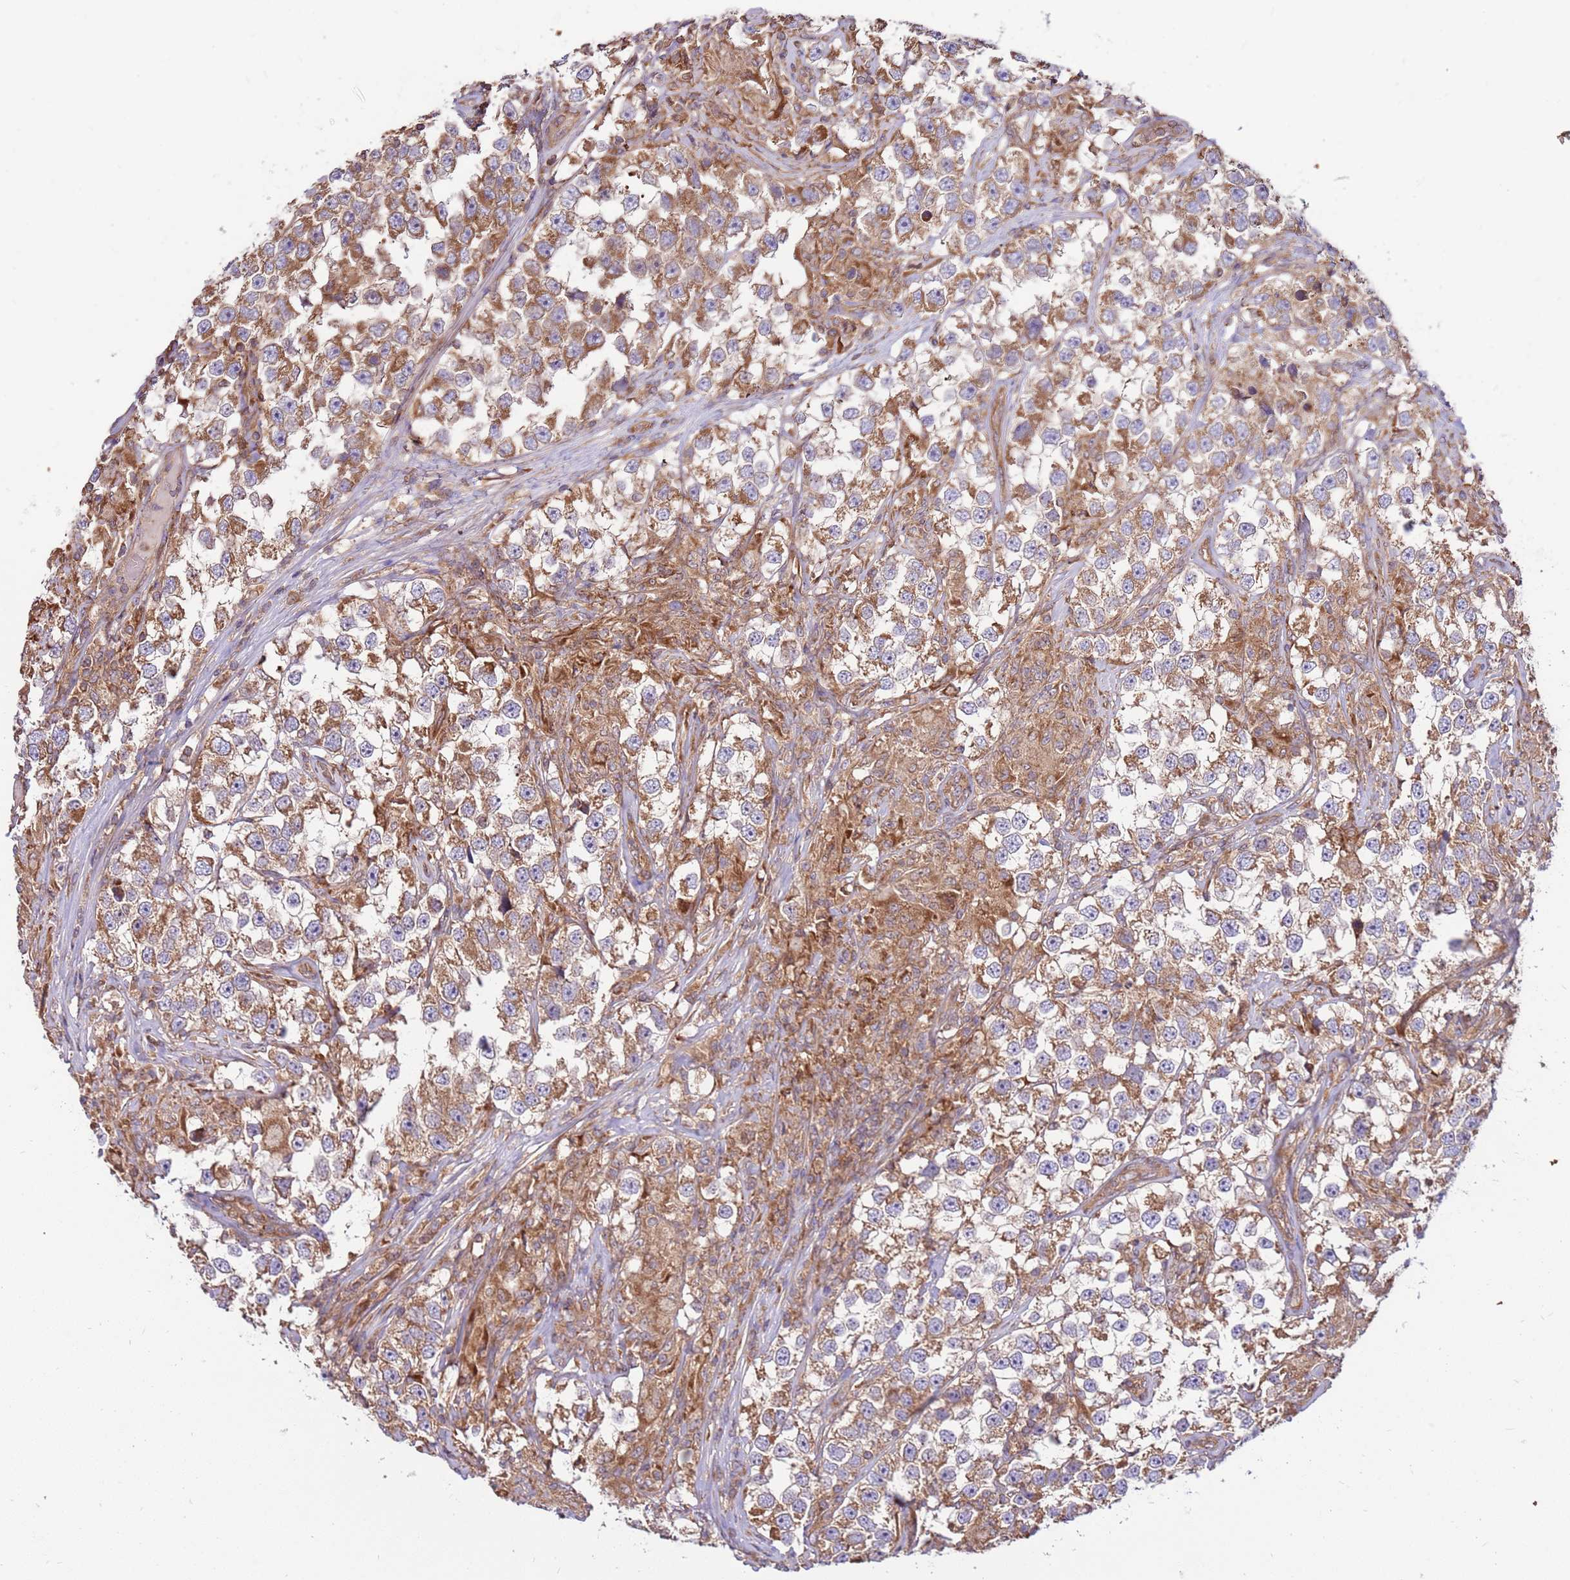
{"staining": {"intensity": "moderate", "quantity": ">75%", "location": "cytoplasmic/membranous"}, "tissue": "testis cancer", "cell_type": "Tumor cells", "image_type": "cancer", "snomed": [{"axis": "morphology", "description": "Seminoma, NOS"}, {"axis": "topography", "description": "Testis"}], "caption": "A high-resolution photomicrograph shows IHC staining of testis seminoma, which demonstrates moderate cytoplasmic/membranous positivity in about >75% of tumor cells.", "gene": "SLC44A5", "patient": {"sex": "male", "age": 46}}